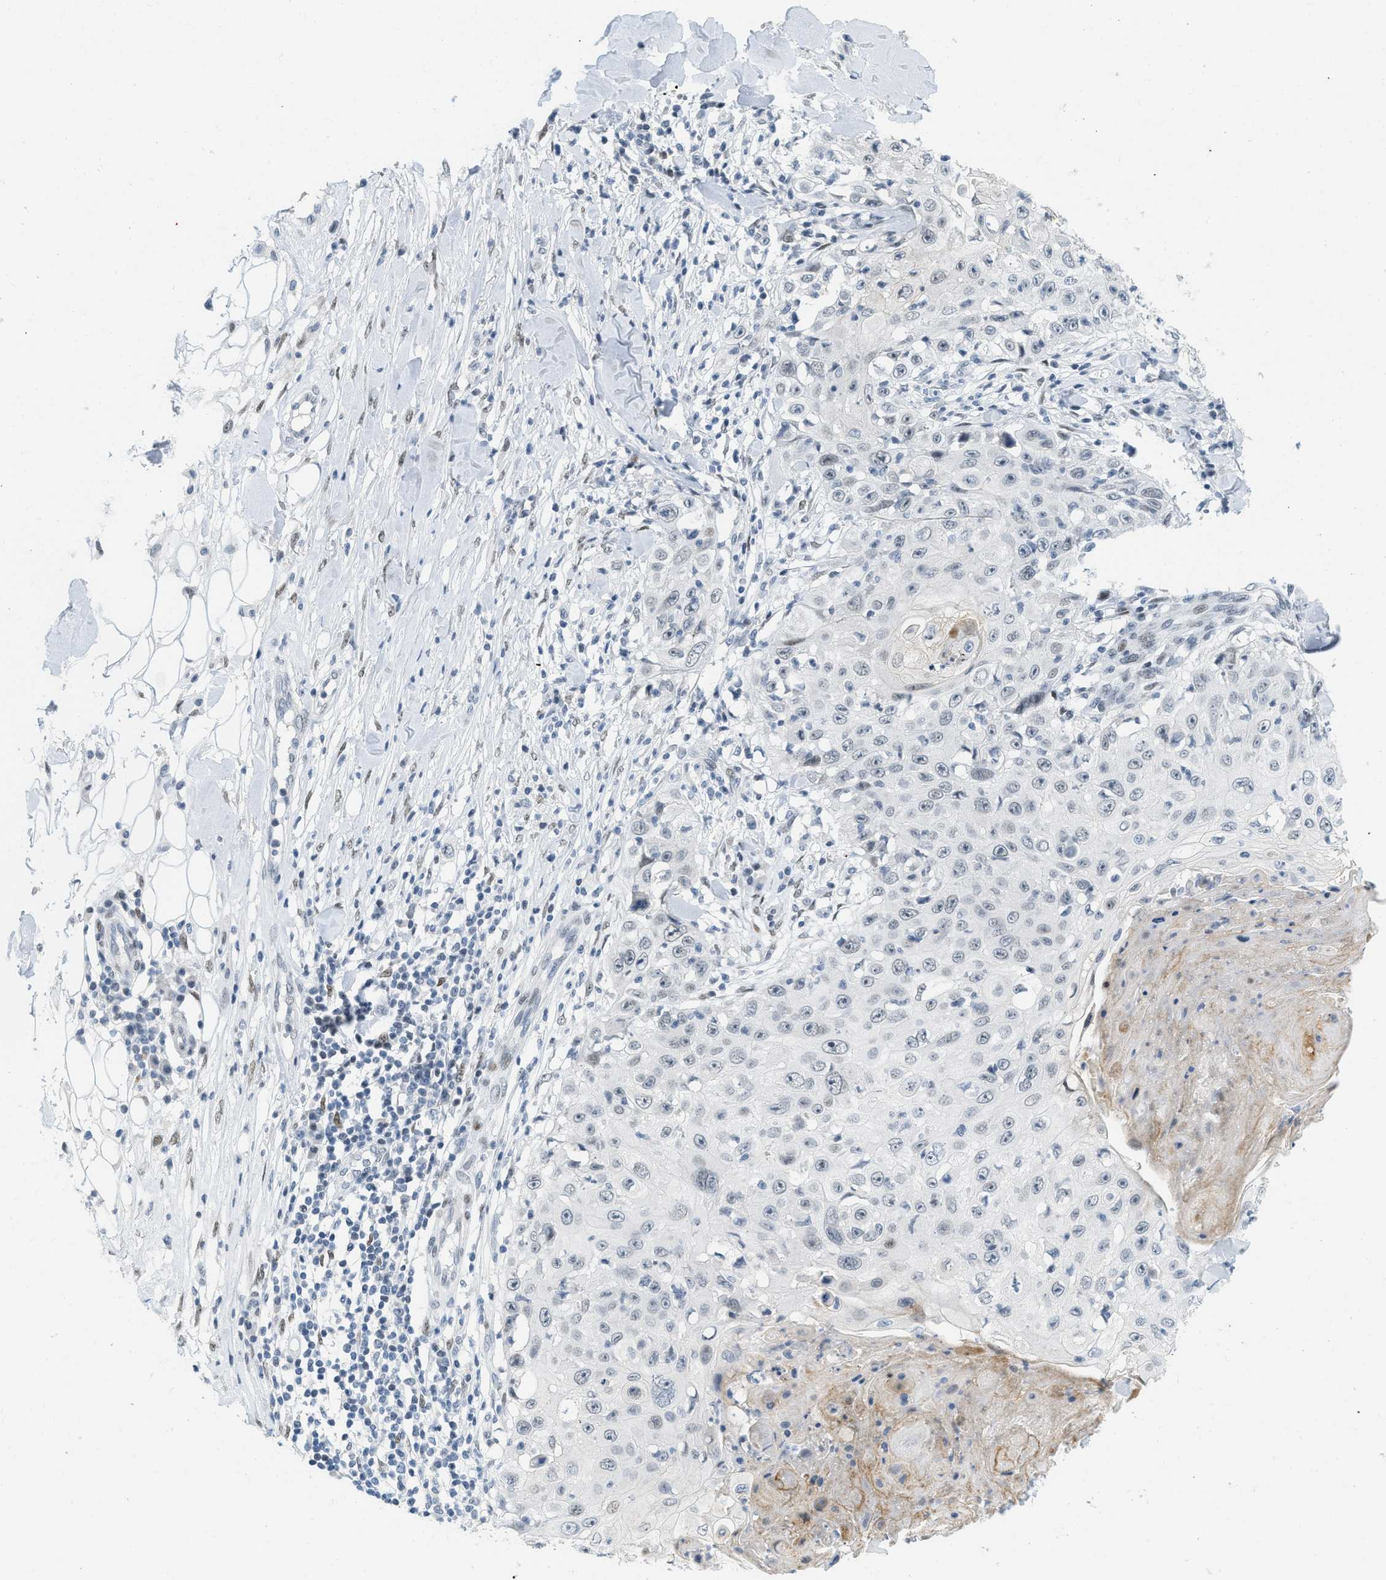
{"staining": {"intensity": "negative", "quantity": "none", "location": "none"}, "tissue": "skin cancer", "cell_type": "Tumor cells", "image_type": "cancer", "snomed": [{"axis": "morphology", "description": "Squamous cell carcinoma, NOS"}, {"axis": "topography", "description": "Skin"}], "caption": "Immunohistochemical staining of human skin cancer reveals no significant expression in tumor cells. The staining was performed using DAB to visualize the protein expression in brown, while the nuclei were stained in blue with hematoxylin (Magnification: 20x).", "gene": "PBX1", "patient": {"sex": "male", "age": 86}}